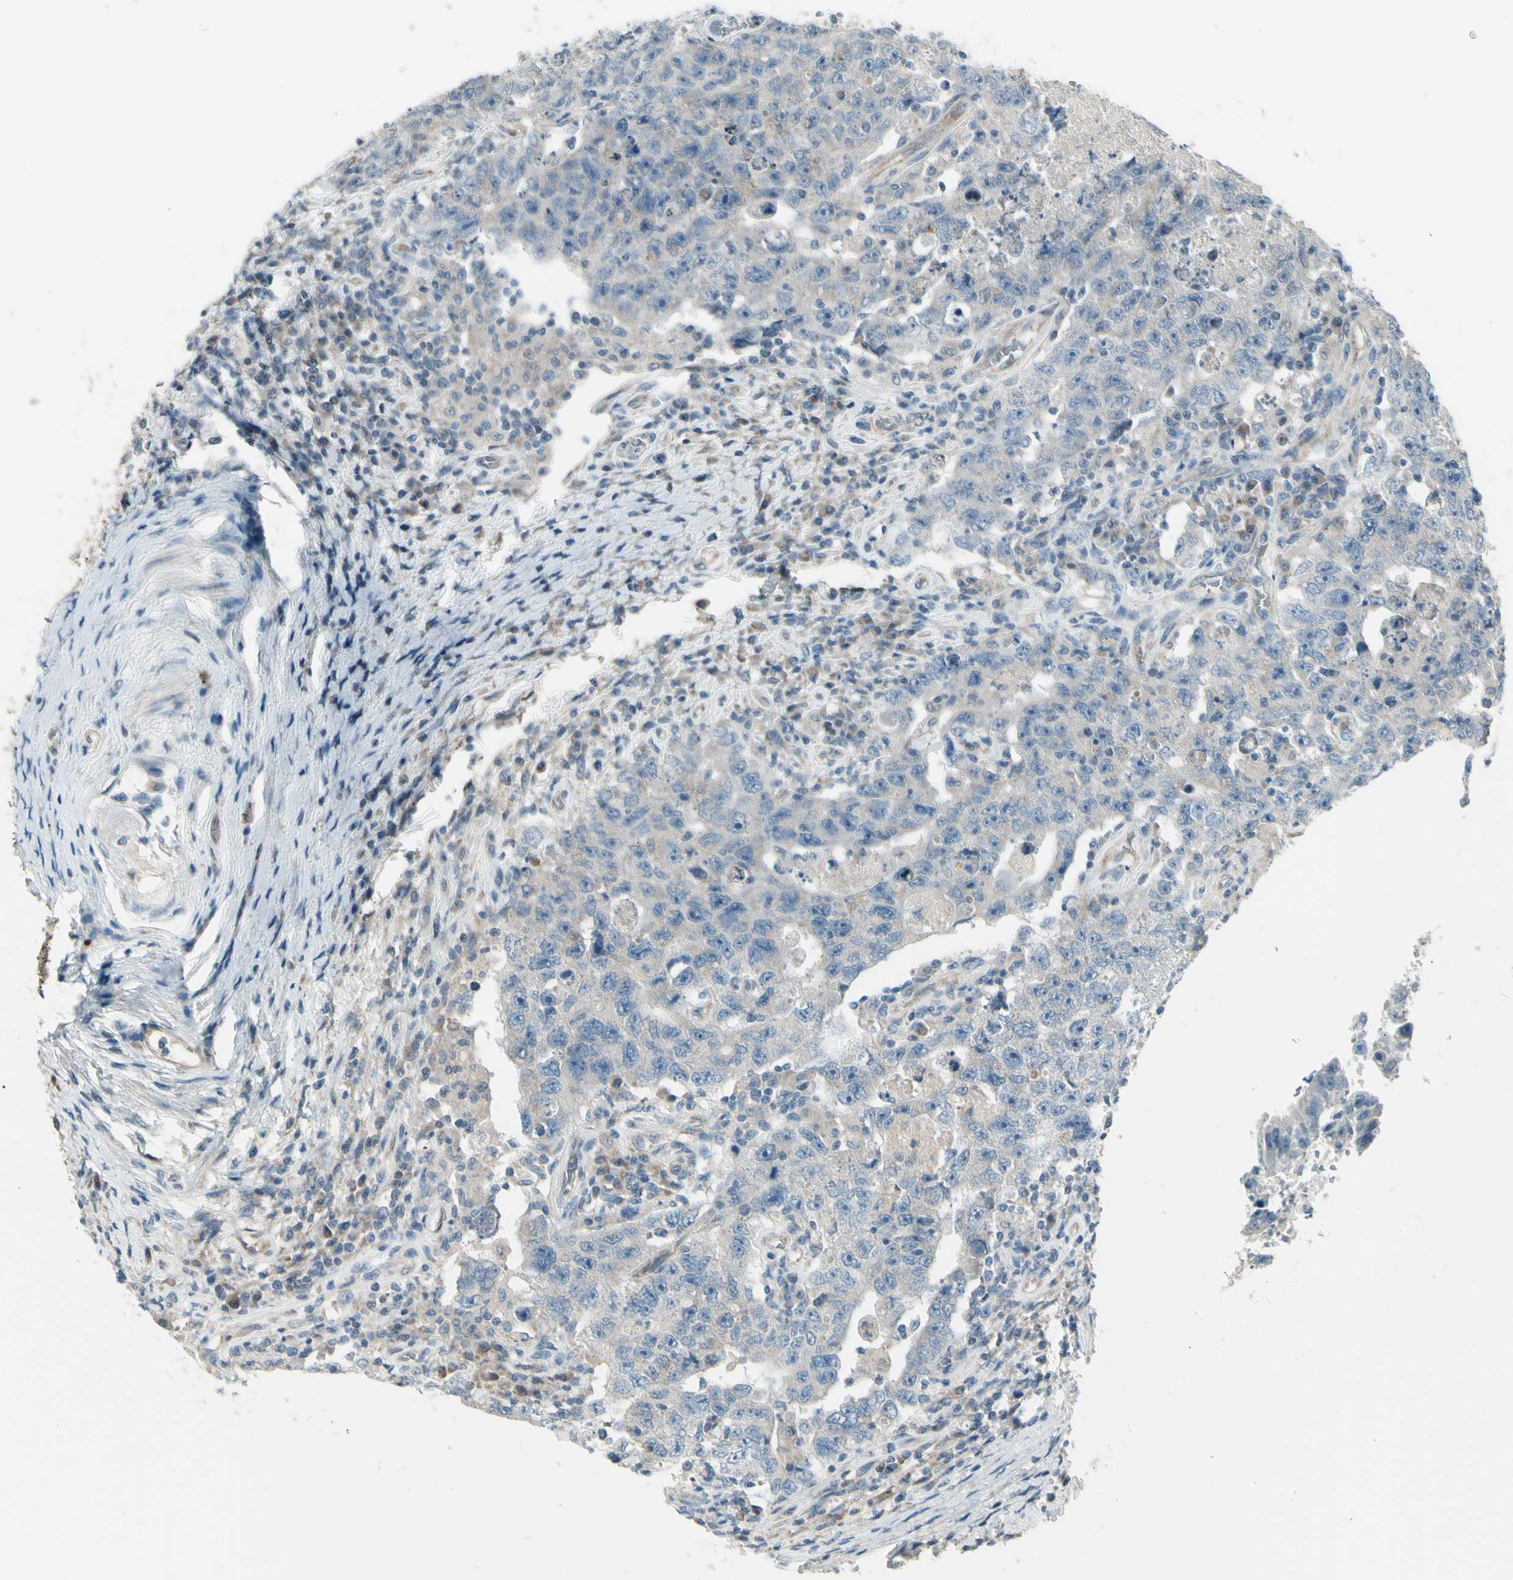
{"staining": {"intensity": "negative", "quantity": "none", "location": "none"}, "tissue": "testis cancer", "cell_type": "Tumor cells", "image_type": "cancer", "snomed": [{"axis": "morphology", "description": "Carcinoma, Embryonal, NOS"}, {"axis": "topography", "description": "Testis"}], "caption": "IHC micrograph of neoplastic tissue: human testis cancer (embryonal carcinoma) stained with DAB (3,3'-diaminobenzidine) reveals no significant protein positivity in tumor cells.", "gene": "NAXD", "patient": {"sex": "male", "age": 26}}